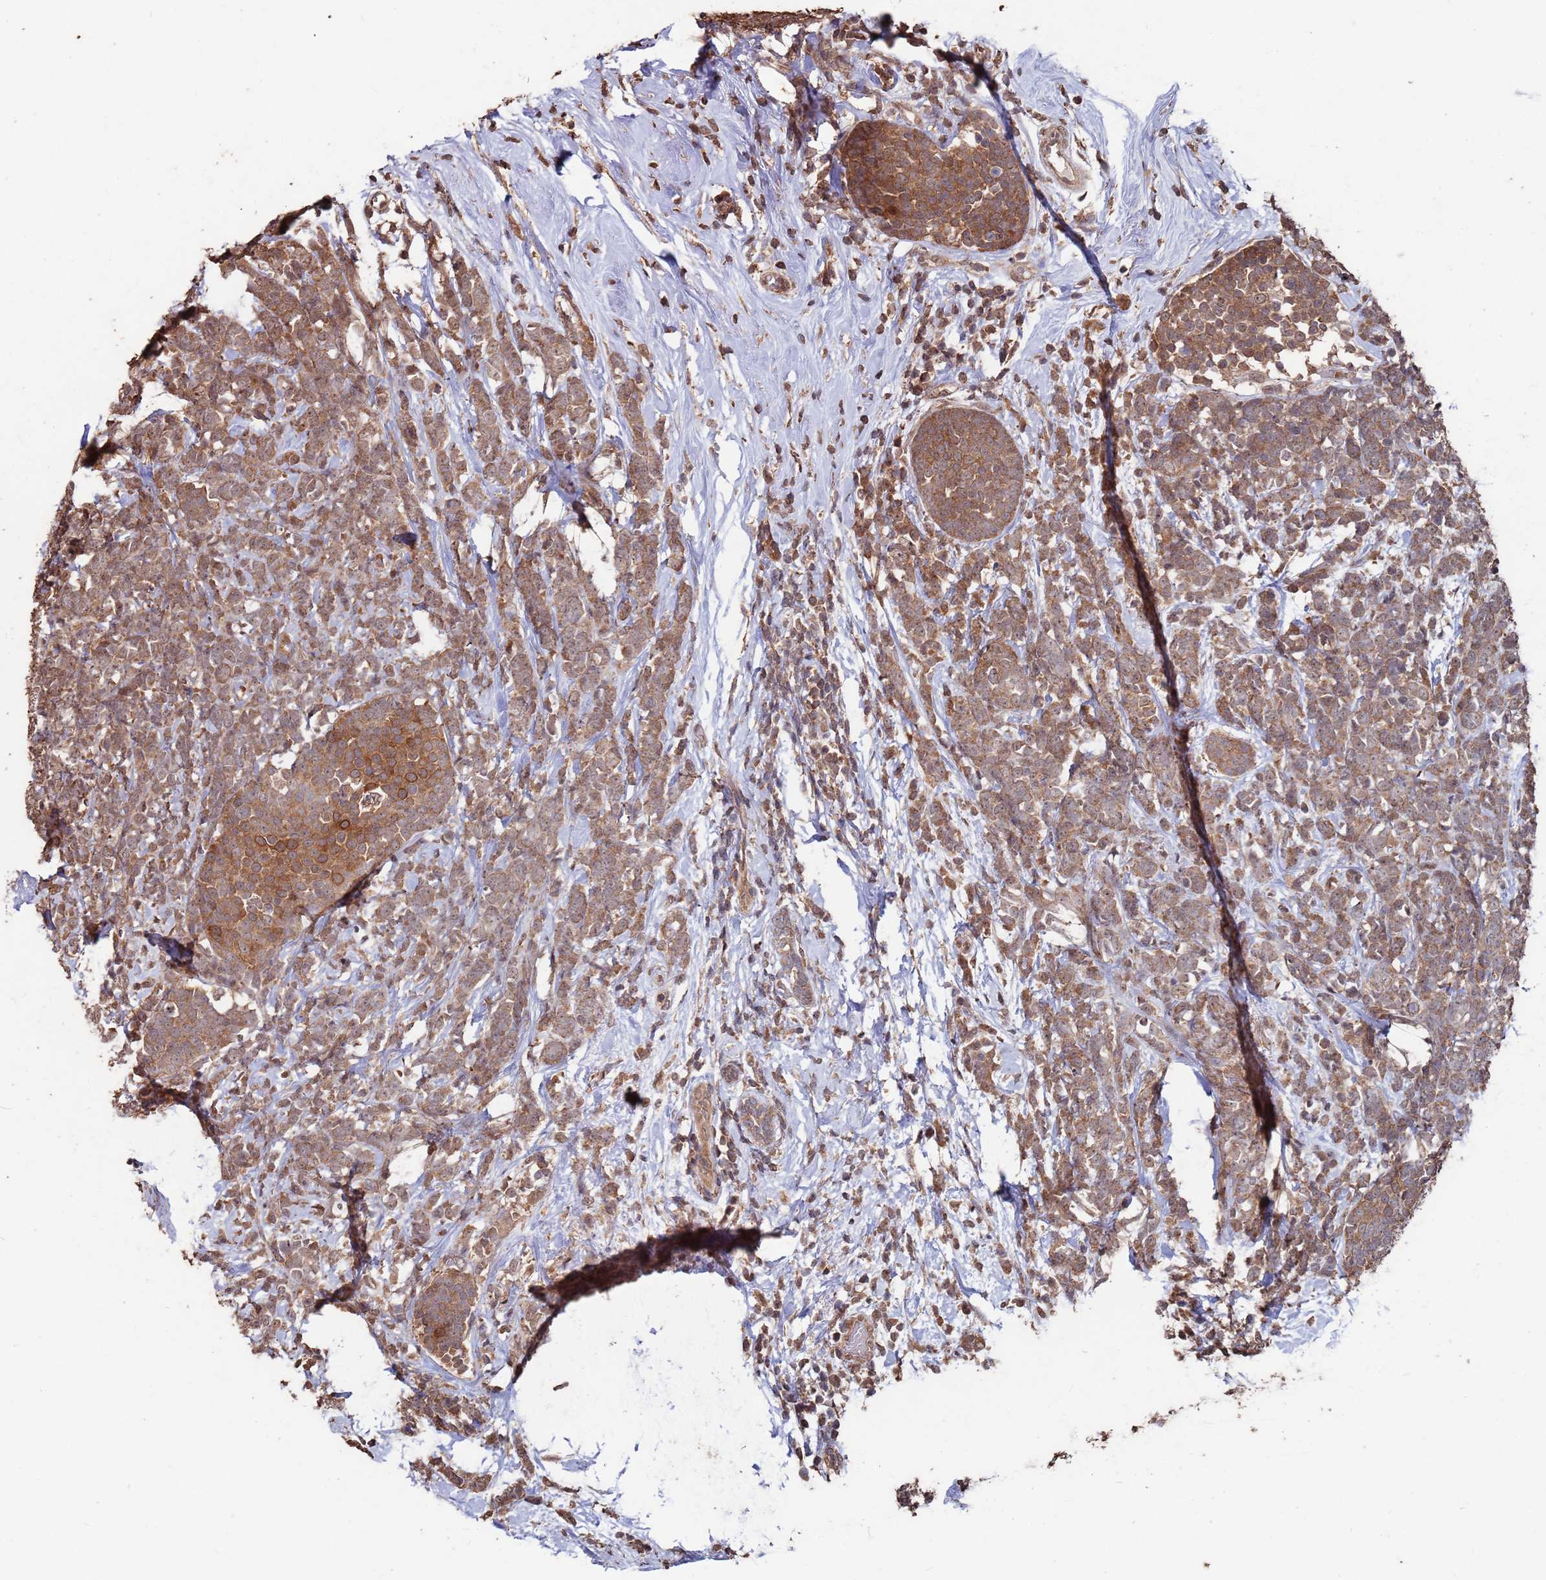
{"staining": {"intensity": "moderate", "quantity": ">75%", "location": "cytoplasmic/membranous"}, "tissue": "breast cancer", "cell_type": "Tumor cells", "image_type": "cancer", "snomed": [{"axis": "morphology", "description": "Lobular carcinoma"}, {"axis": "topography", "description": "Breast"}], "caption": "Breast cancer (lobular carcinoma) stained with immunohistochemistry (IHC) demonstrates moderate cytoplasmic/membranous positivity in about >75% of tumor cells. The protein of interest is stained brown, and the nuclei are stained in blue (DAB IHC with brightfield microscopy, high magnification).", "gene": "PRR7", "patient": {"sex": "female", "age": 58}}